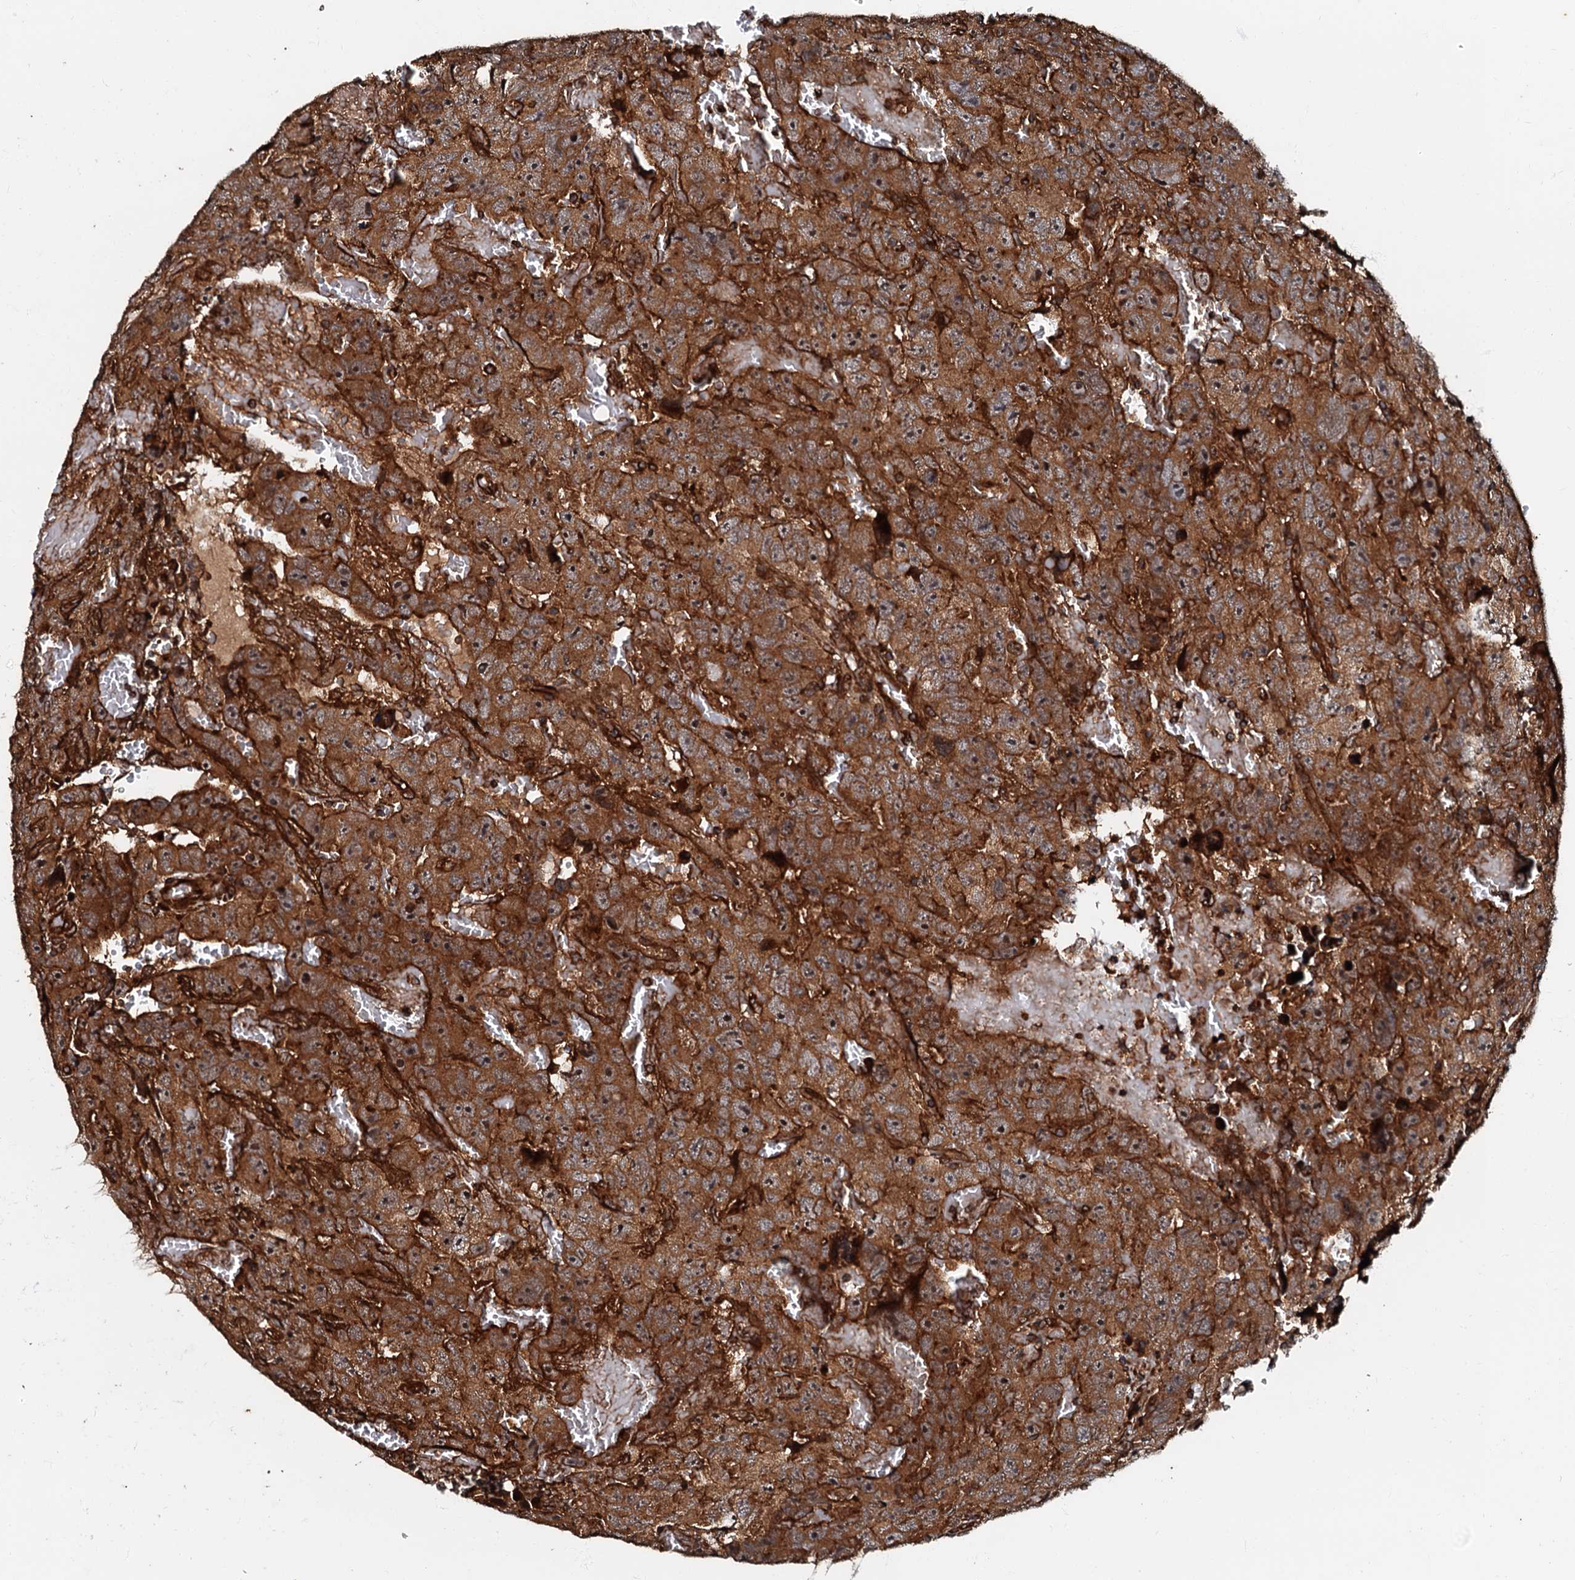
{"staining": {"intensity": "strong", "quantity": ">75%", "location": "cytoplasmic/membranous"}, "tissue": "testis cancer", "cell_type": "Tumor cells", "image_type": "cancer", "snomed": [{"axis": "morphology", "description": "Carcinoma, Embryonal, NOS"}, {"axis": "topography", "description": "Testis"}], "caption": "Immunohistochemical staining of human testis embryonal carcinoma exhibits high levels of strong cytoplasmic/membranous protein expression in about >75% of tumor cells.", "gene": "BLOC1S6", "patient": {"sex": "male", "age": 45}}